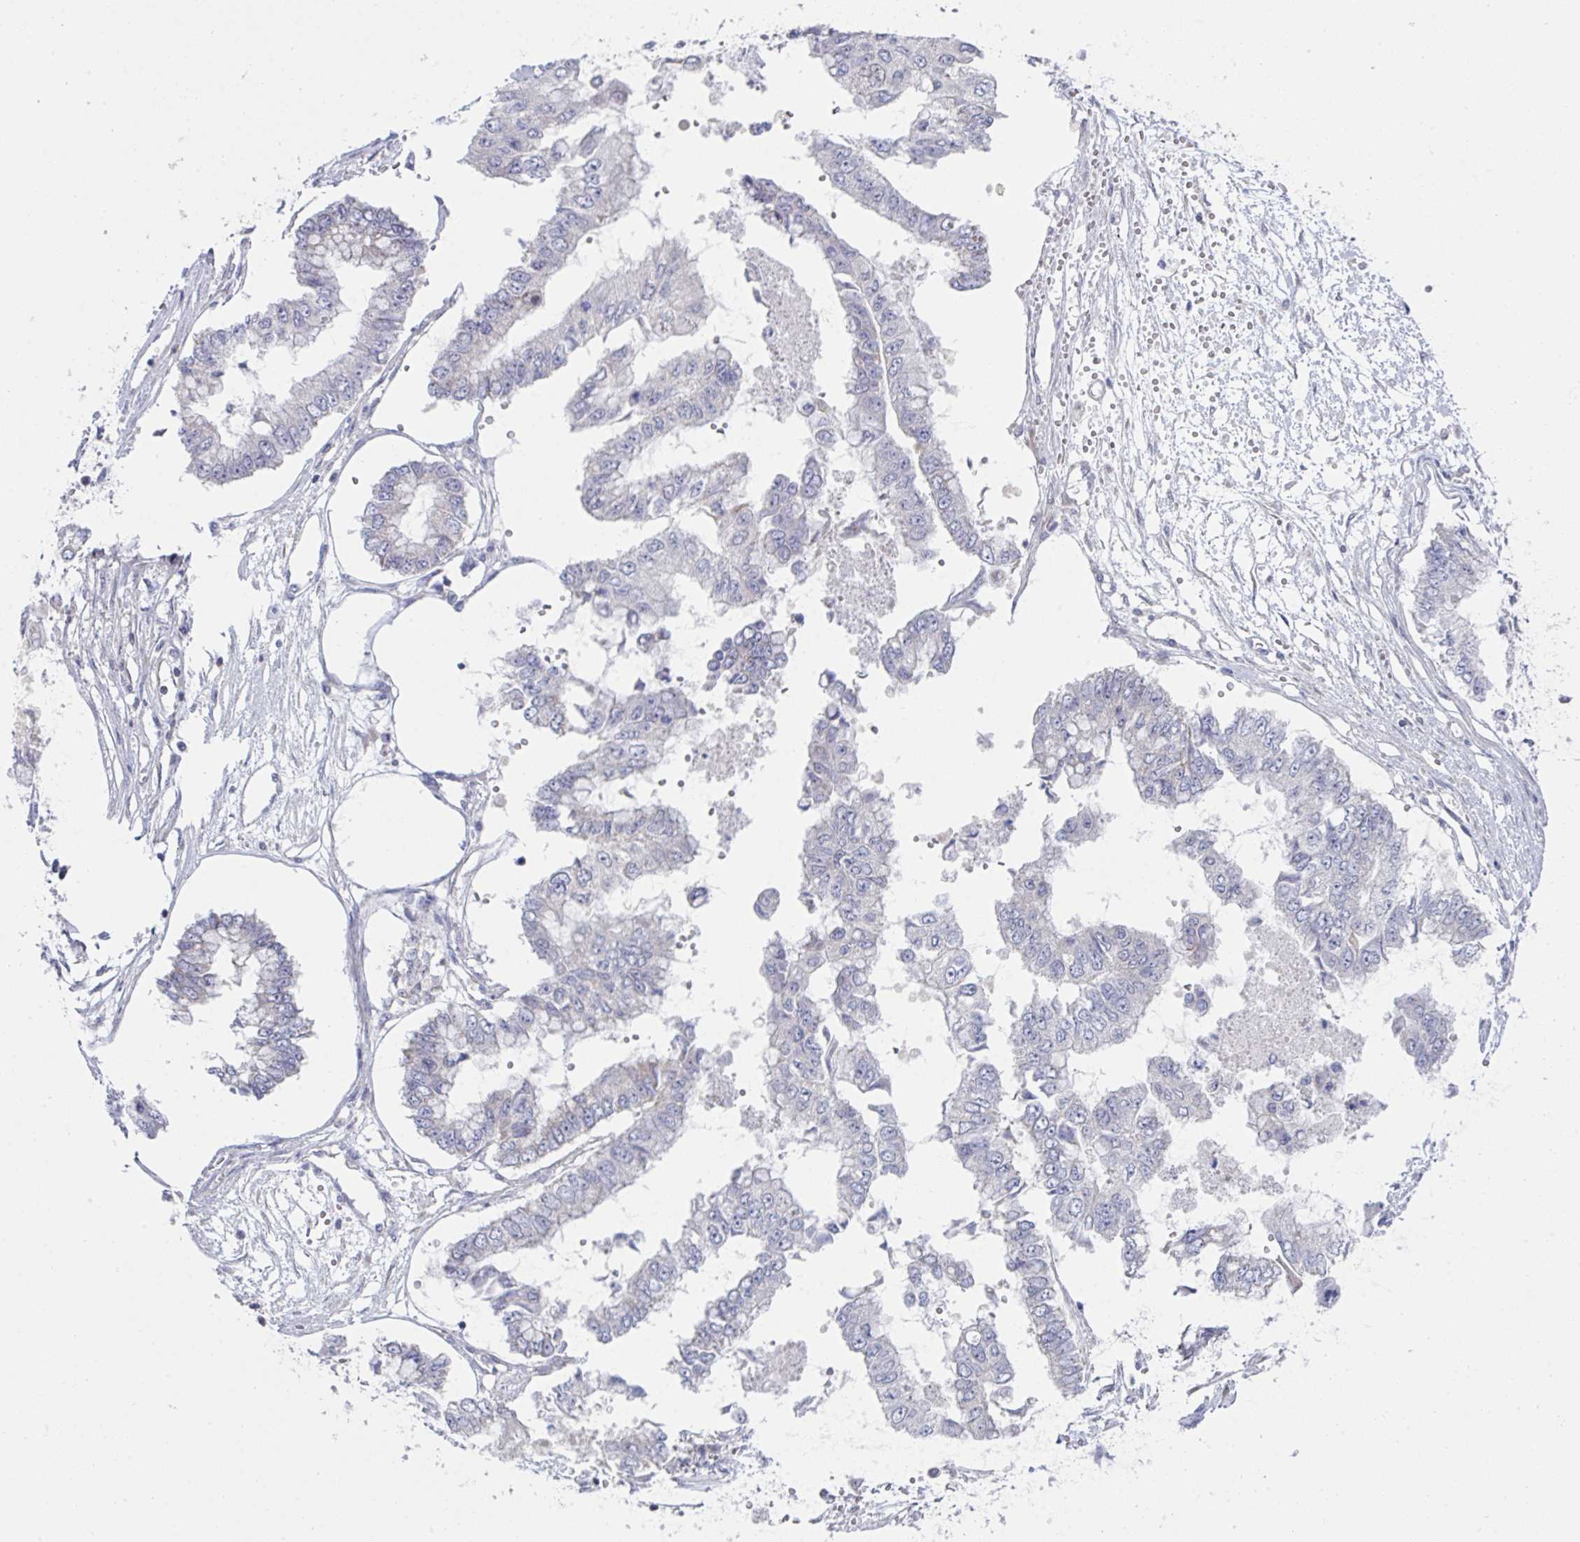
{"staining": {"intensity": "negative", "quantity": "none", "location": "none"}, "tissue": "ovarian cancer", "cell_type": "Tumor cells", "image_type": "cancer", "snomed": [{"axis": "morphology", "description": "Cystadenocarcinoma, mucinous, NOS"}, {"axis": "topography", "description": "Ovary"}], "caption": "IHC histopathology image of neoplastic tissue: mucinous cystadenocarcinoma (ovarian) stained with DAB (3,3'-diaminobenzidine) exhibits no significant protein expression in tumor cells.", "gene": "NDUFA7", "patient": {"sex": "female", "age": 72}}